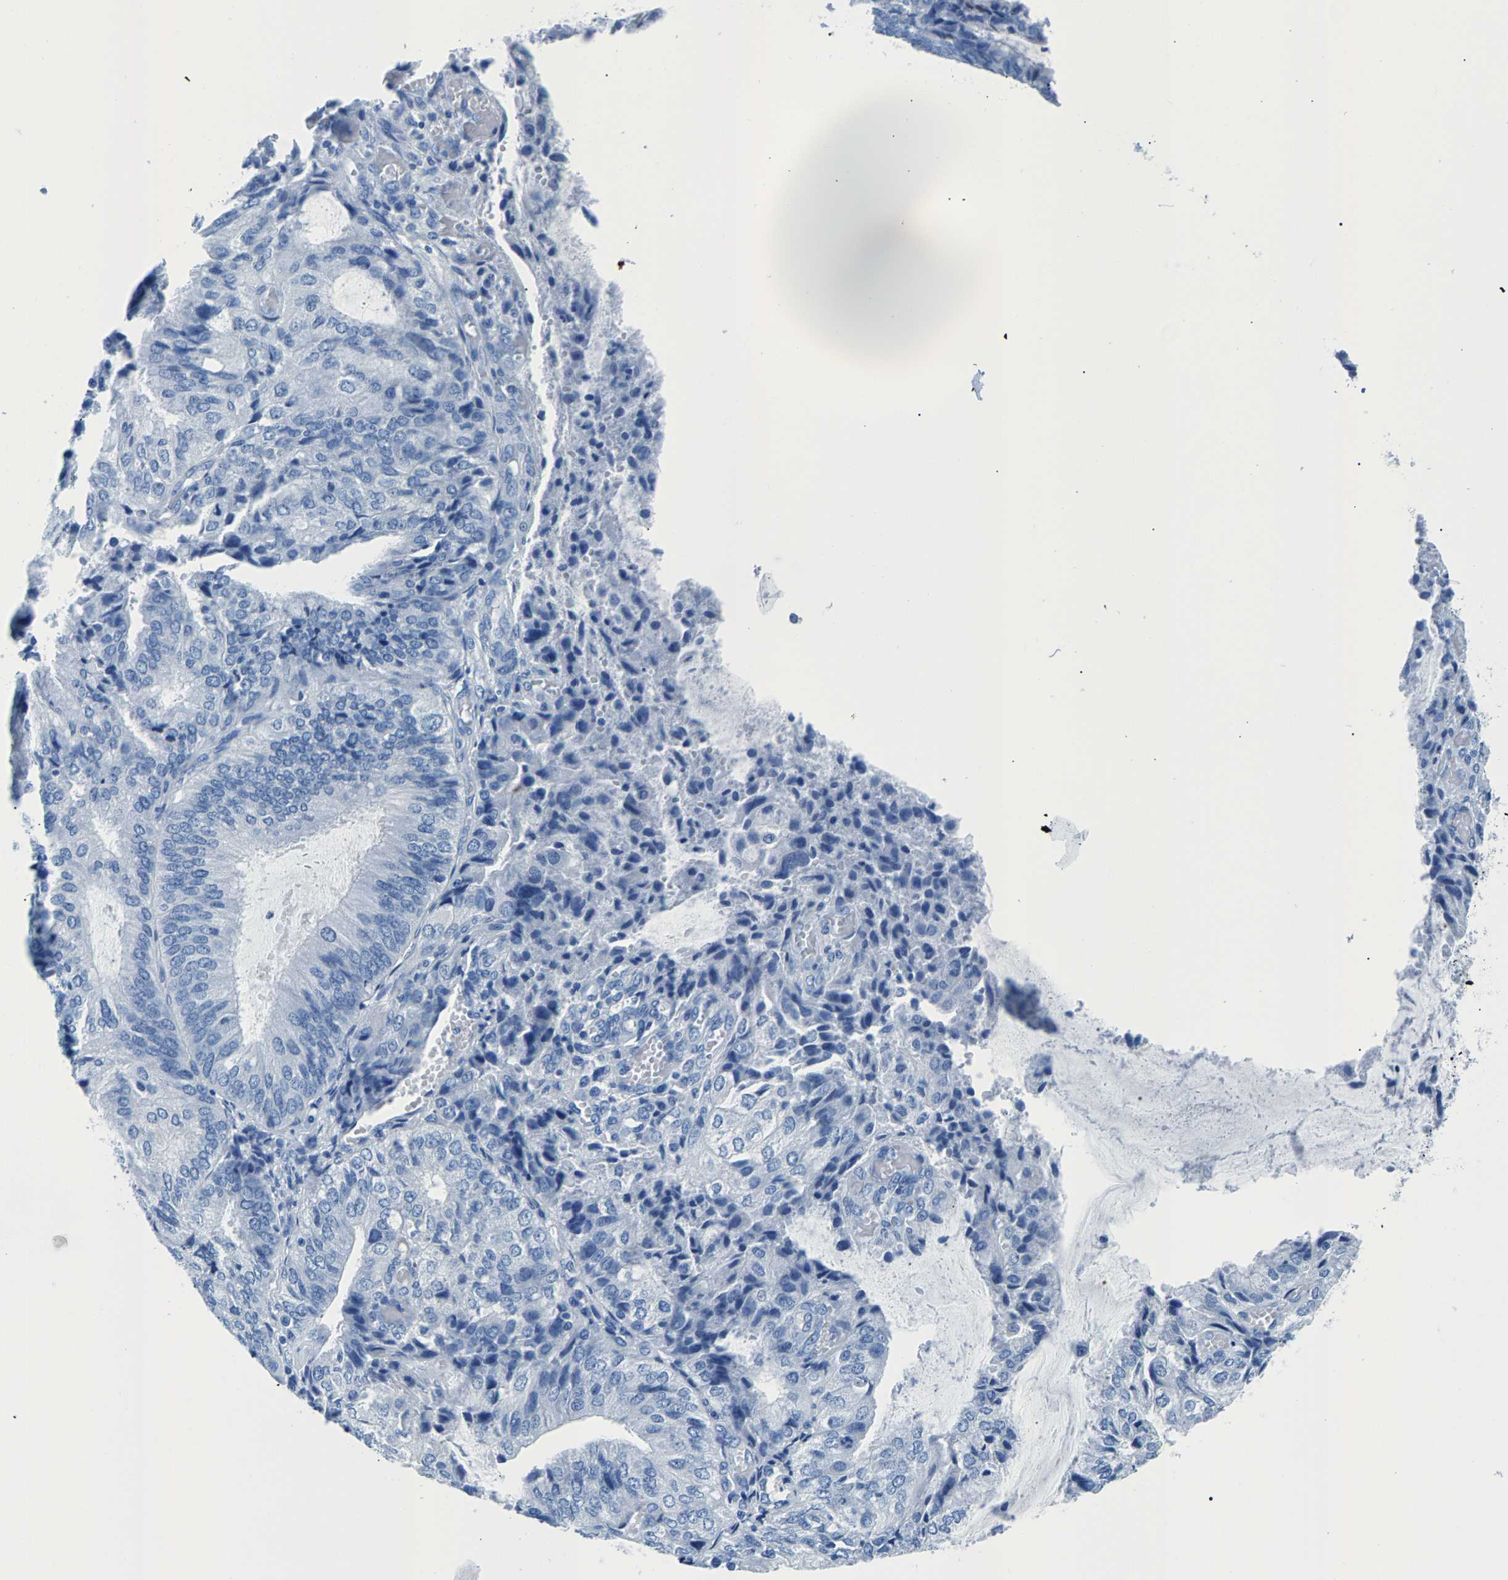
{"staining": {"intensity": "negative", "quantity": "none", "location": "none"}, "tissue": "endometrial cancer", "cell_type": "Tumor cells", "image_type": "cancer", "snomed": [{"axis": "morphology", "description": "Adenocarcinoma, NOS"}, {"axis": "topography", "description": "Endometrium"}], "caption": "IHC histopathology image of neoplastic tissue: endometrial adenocarcinoma stained with DAB (3,3'-diaminobenzidine) displays no significant protein staining in tumor cells.", "gene": "CPS1", "patient": {"sex": "female", "age": 81}}